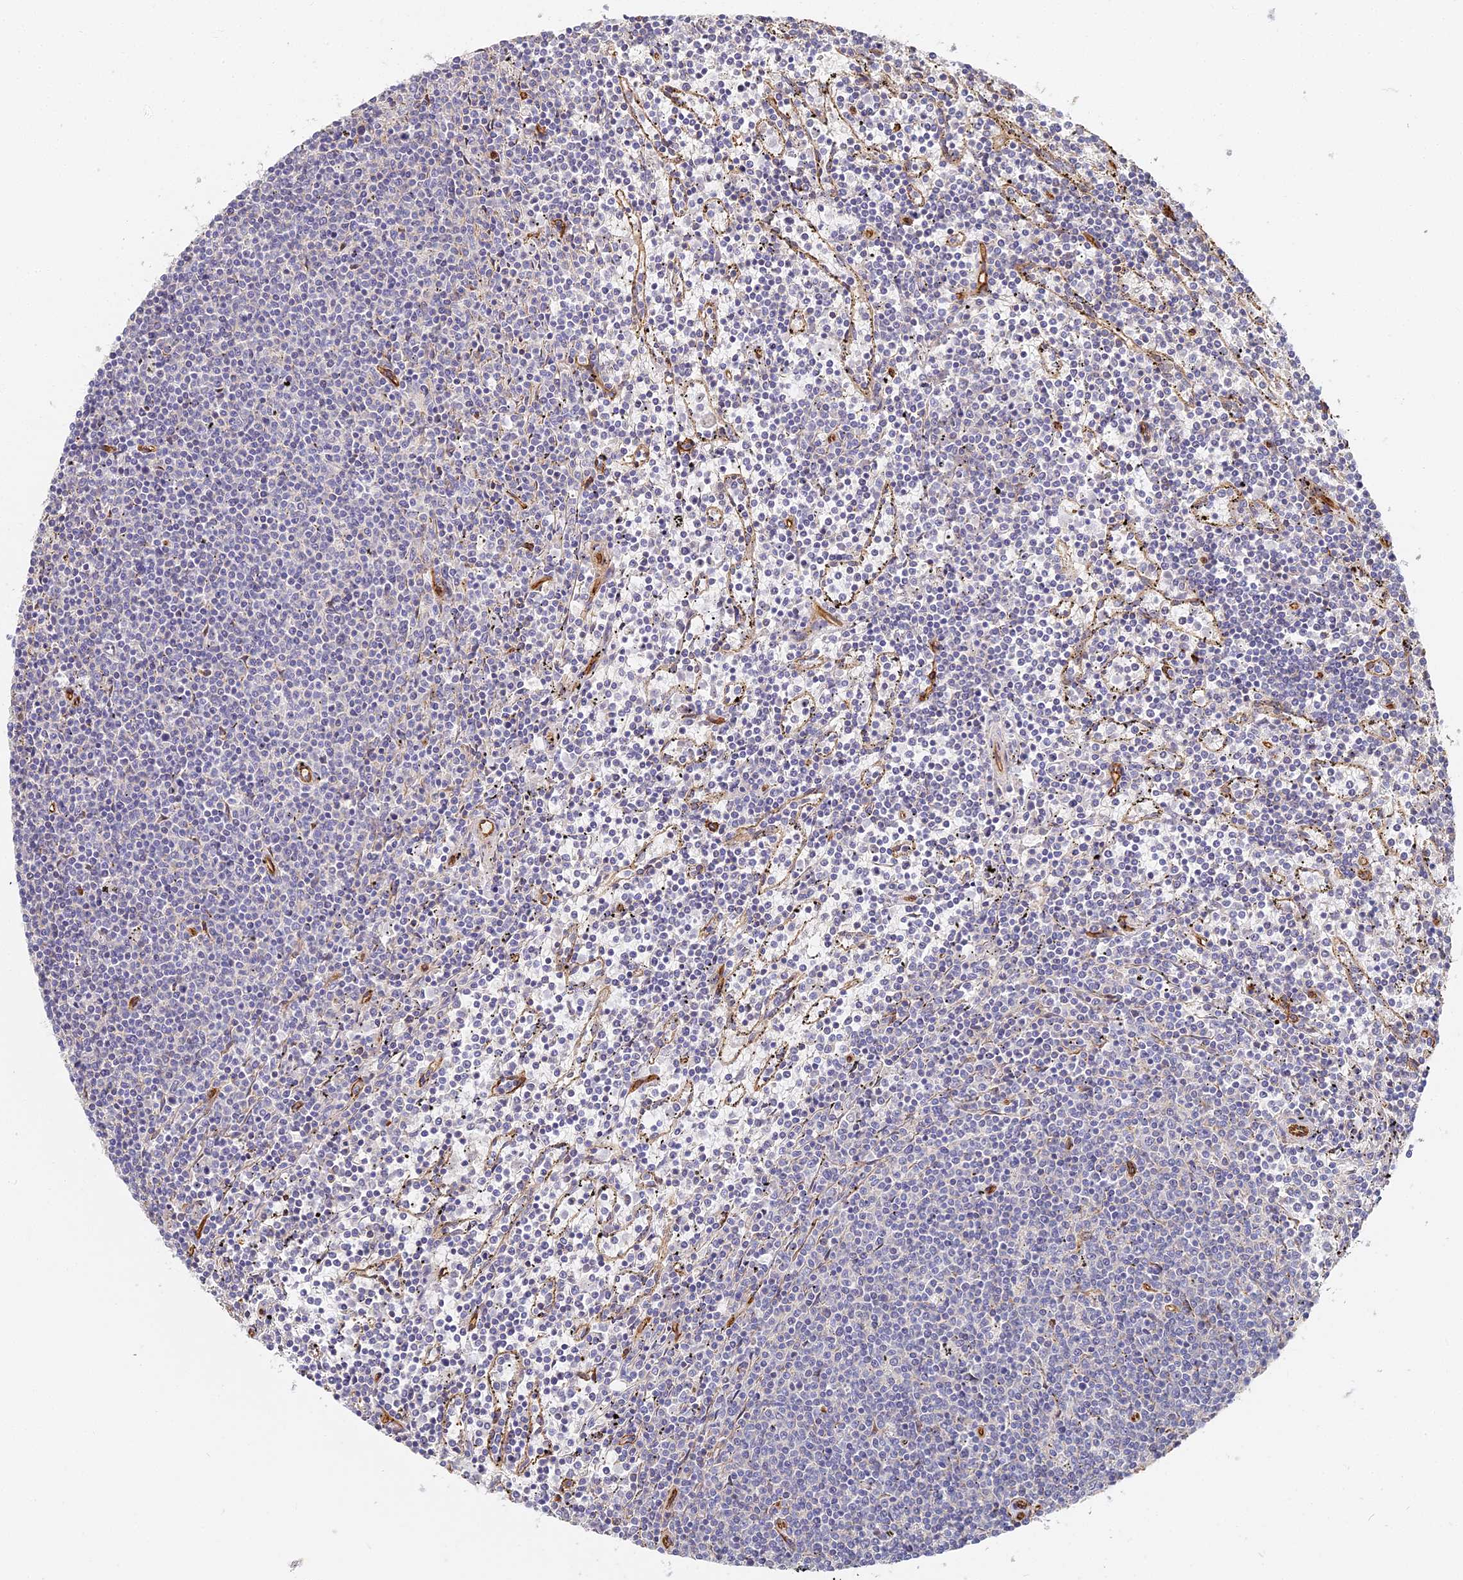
{"staining": {"intensity": "negative", "quantity": "none", "location": "none"}, "tissue": "lymphoma", "cell_type": "Tumor cells", "image_type": "cancer", "snomed": [{"axis": "morphology", "description": "Malignant lymphoma, non-Hodgkin's type, Low grade"}, {"axis": "topography", "description": "Spleen"}], "caption": "Tumor cells are negative for protein expression in human malignant lymphoma, non-Hodgkin's type (low-grade).", "gene": "CCDC30", "patient": {"sex": "female", "age": 50}}